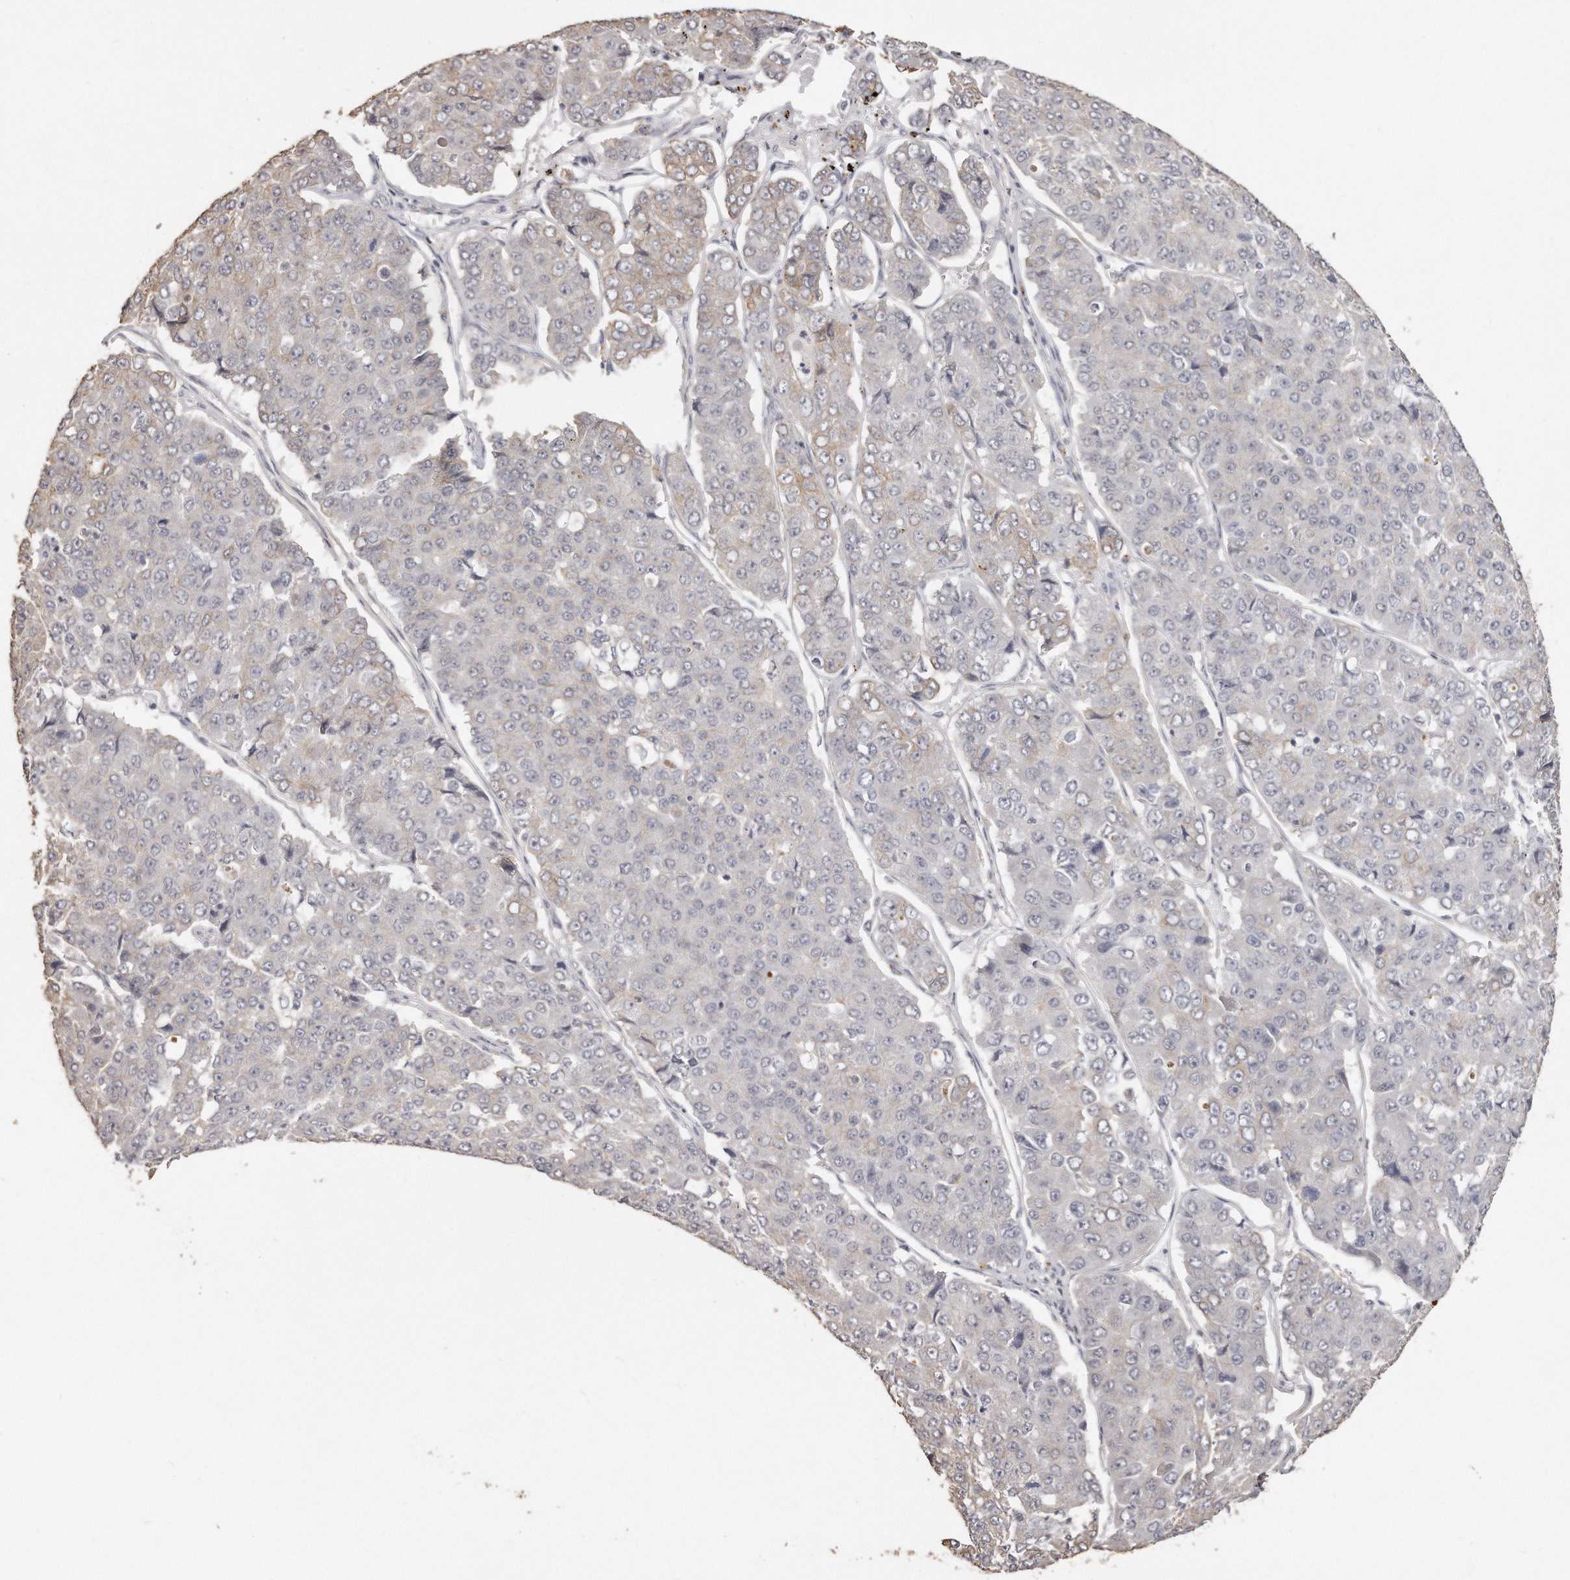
{"staining": {"intensity": "weak", "quantity": "<25%", "location": "cytoplasmic/membranous"}, "tissue": "pancreatic cancer", "cell_type": "Tumor cells", "image_type": "cancer", "snomed": [{"axis": "morphology", "description": "Adenocarcinoma, NOS"}, {"axis": "topography", "description": "Pancreas"}], "caption": "IHC of pancreatic cancer demonstrates no expression in tumor cells.", "gene": "ZYG11A", "patient": {"sex": "male", "age": 50}}